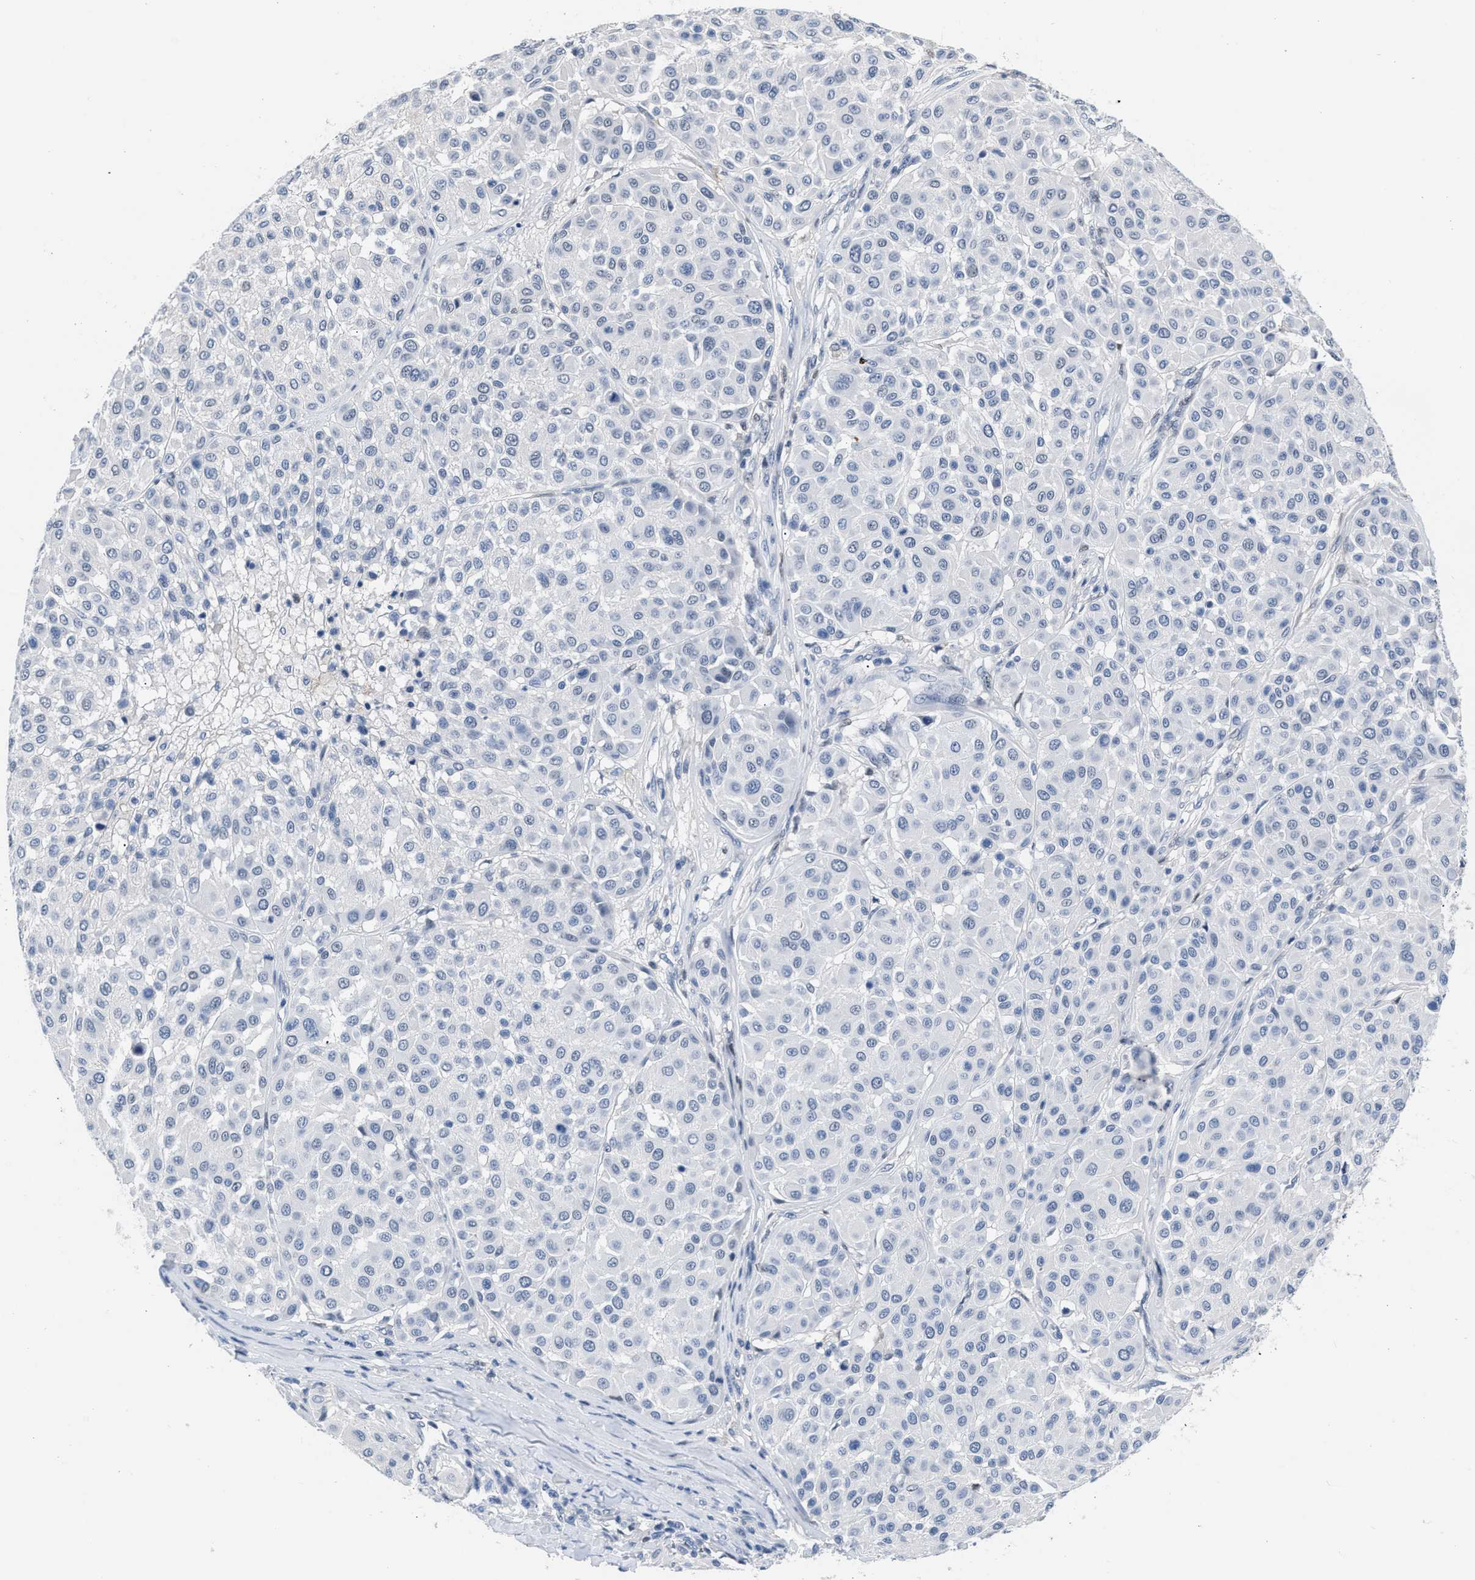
{"staining": {"intensity": "negative", "quantity": "none", "location": "none"}, "tissue": "melanoma", "cell_type": "Tumor cells", "image_type": "cancer", "snomed": [{"axis": "morphology", "description": "Malignant melanoma, Metastatic site"}, {"axis": "topography", "description": "Soft tissue"}], "caption": "Immunohistochemistry micrograph of human malignant melanoma (metastatic site) stained for a protein (brown), which reveals no positivity in tumor cells. (Brightfield microscopy of DAB IHC at high magnification).", "gene": "BOLL", "patient": {"sex": "male", "age": 41}}